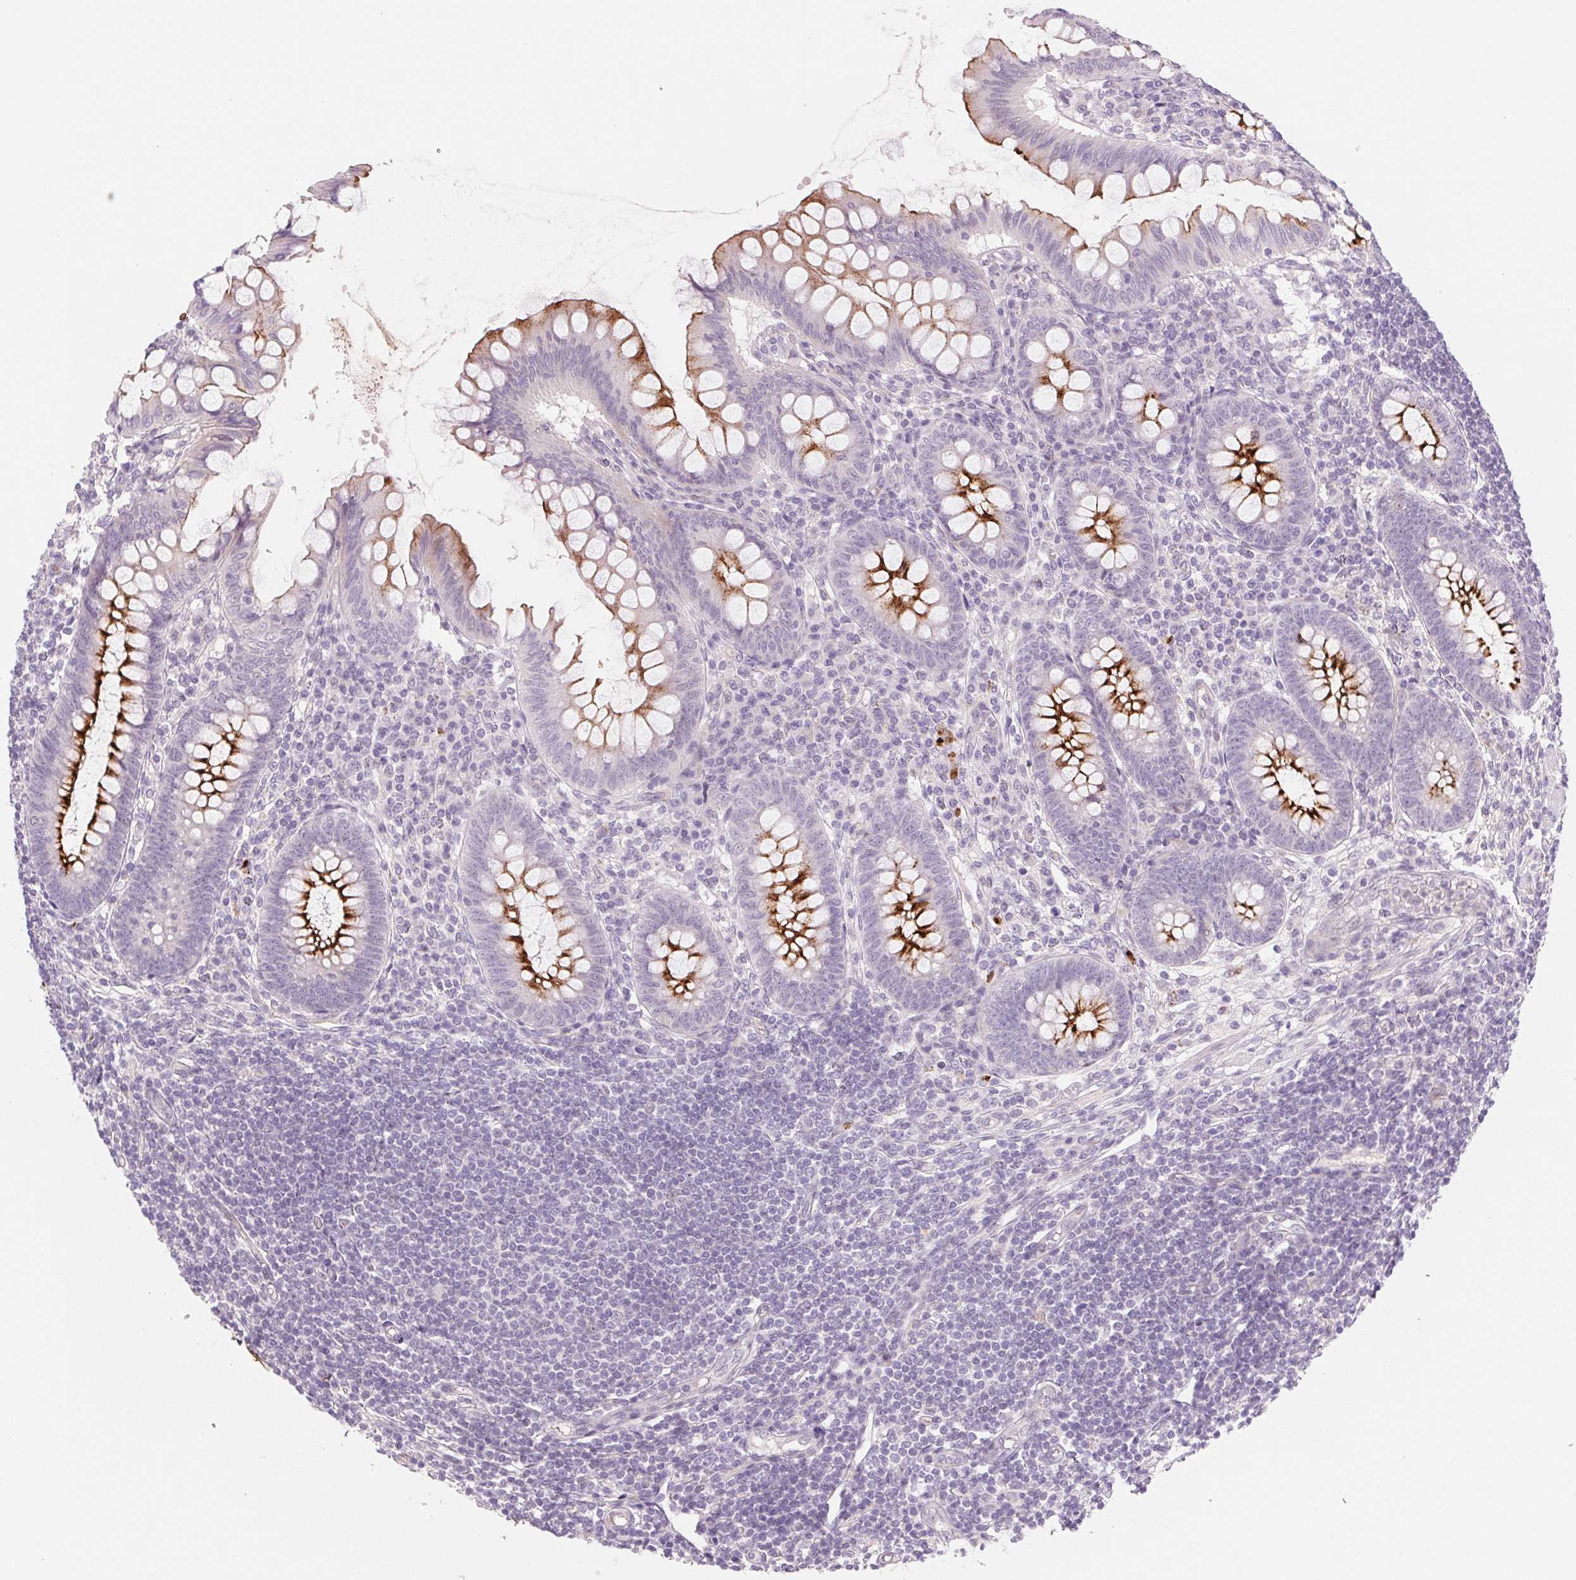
{"staining": {"intensity": "strong", "quantity": "25%-75%", "location": "cytoplasmic/membranous"}, "tissue": "appendix", "cell_type": "Glandular cells", "image_type": "normal", "snomed": [{"axis": "morphology", "description": "Normal tissue, NOS"}, {"axis": "topography", "description": "Appendix"}], "caption": "Protein staining by immunohistochemistry (IHC) reveals strong cytoplasmic/membranous positivity in about 25%-75% of glandular cells in normal appendix.", "gene": "KRT1", "patient": {"sex": "female", "age": 57}}